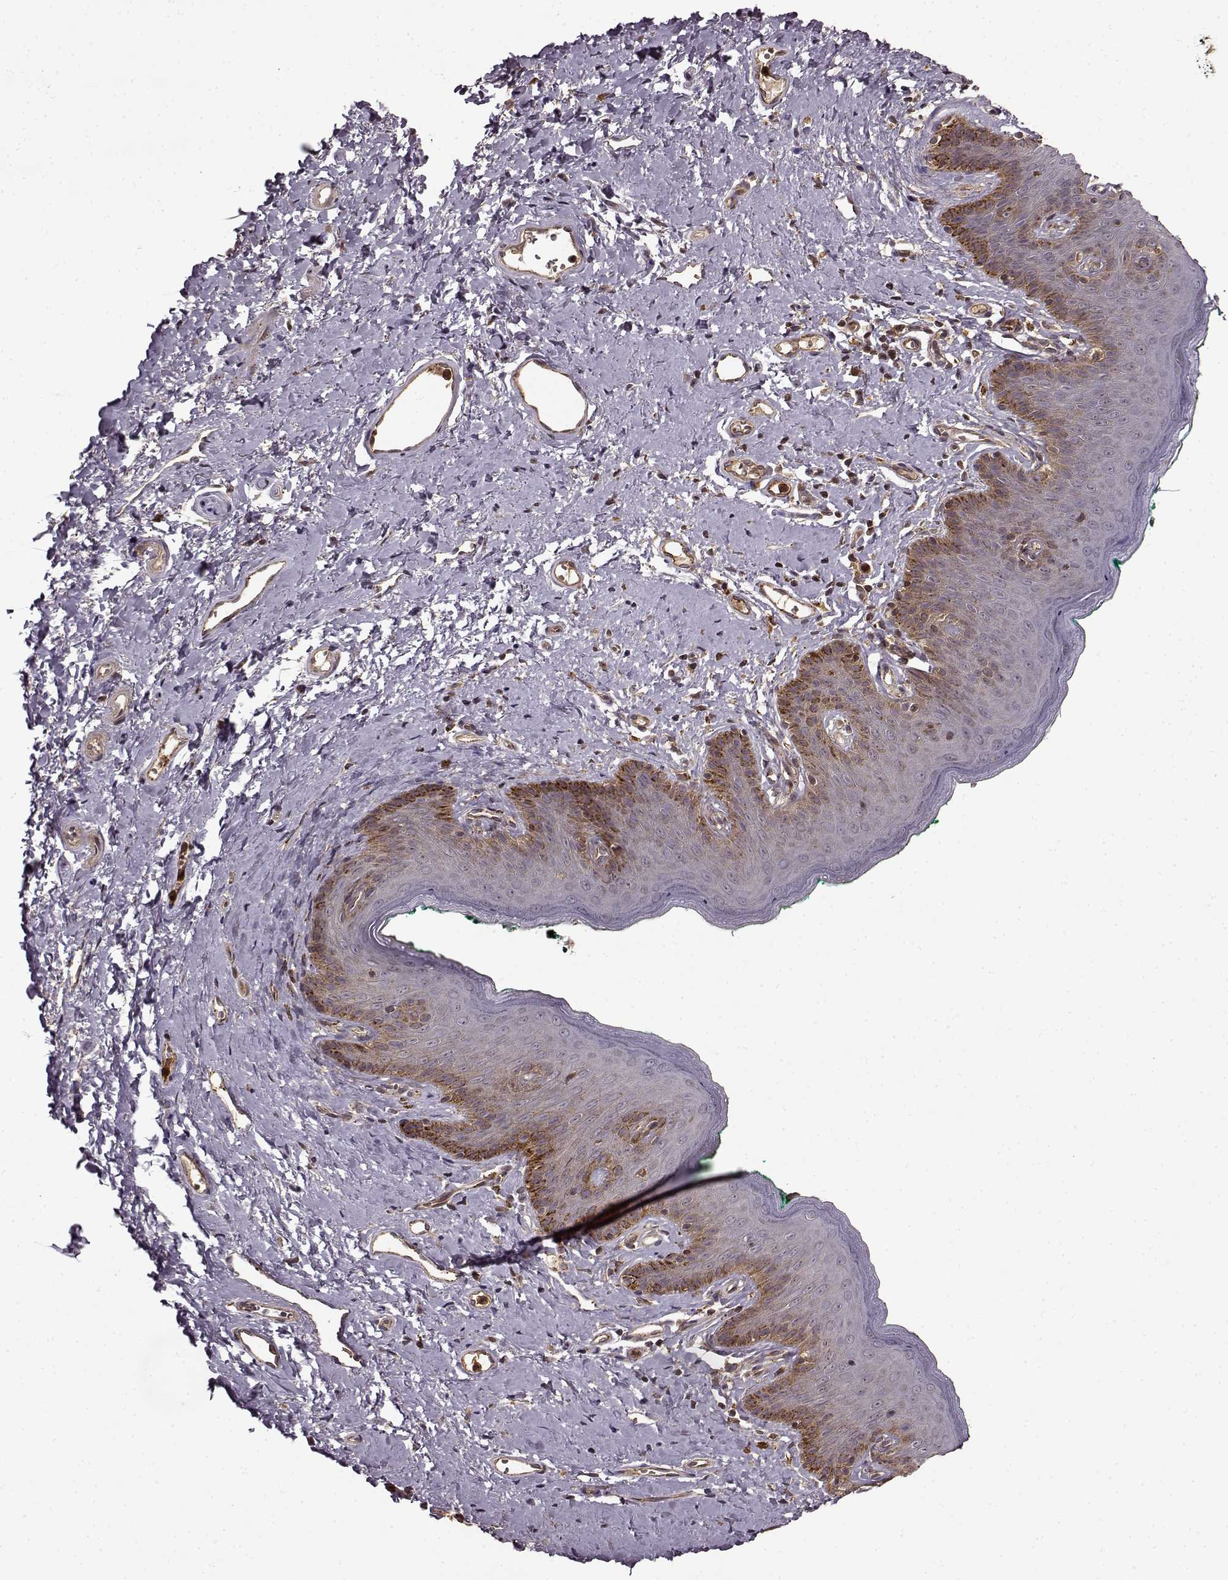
{"staining": {"intensity": "weak", "quantity": "<25%", "location": "cytoplasmic/membranous"}, "tissue": "skin", "cell_type": "Epidermal cells", "image_type": "normal", "snomed": [{"axis": "morphology", "description": "Normal tissue, NOS"}, {"axis": "topography", "description": "Vulva"}], "caption": "IHC of benign skin shows no staining in epidermal cells.", "gene": "IFRD2", "patient": {"sex": "female", "age": 66}}